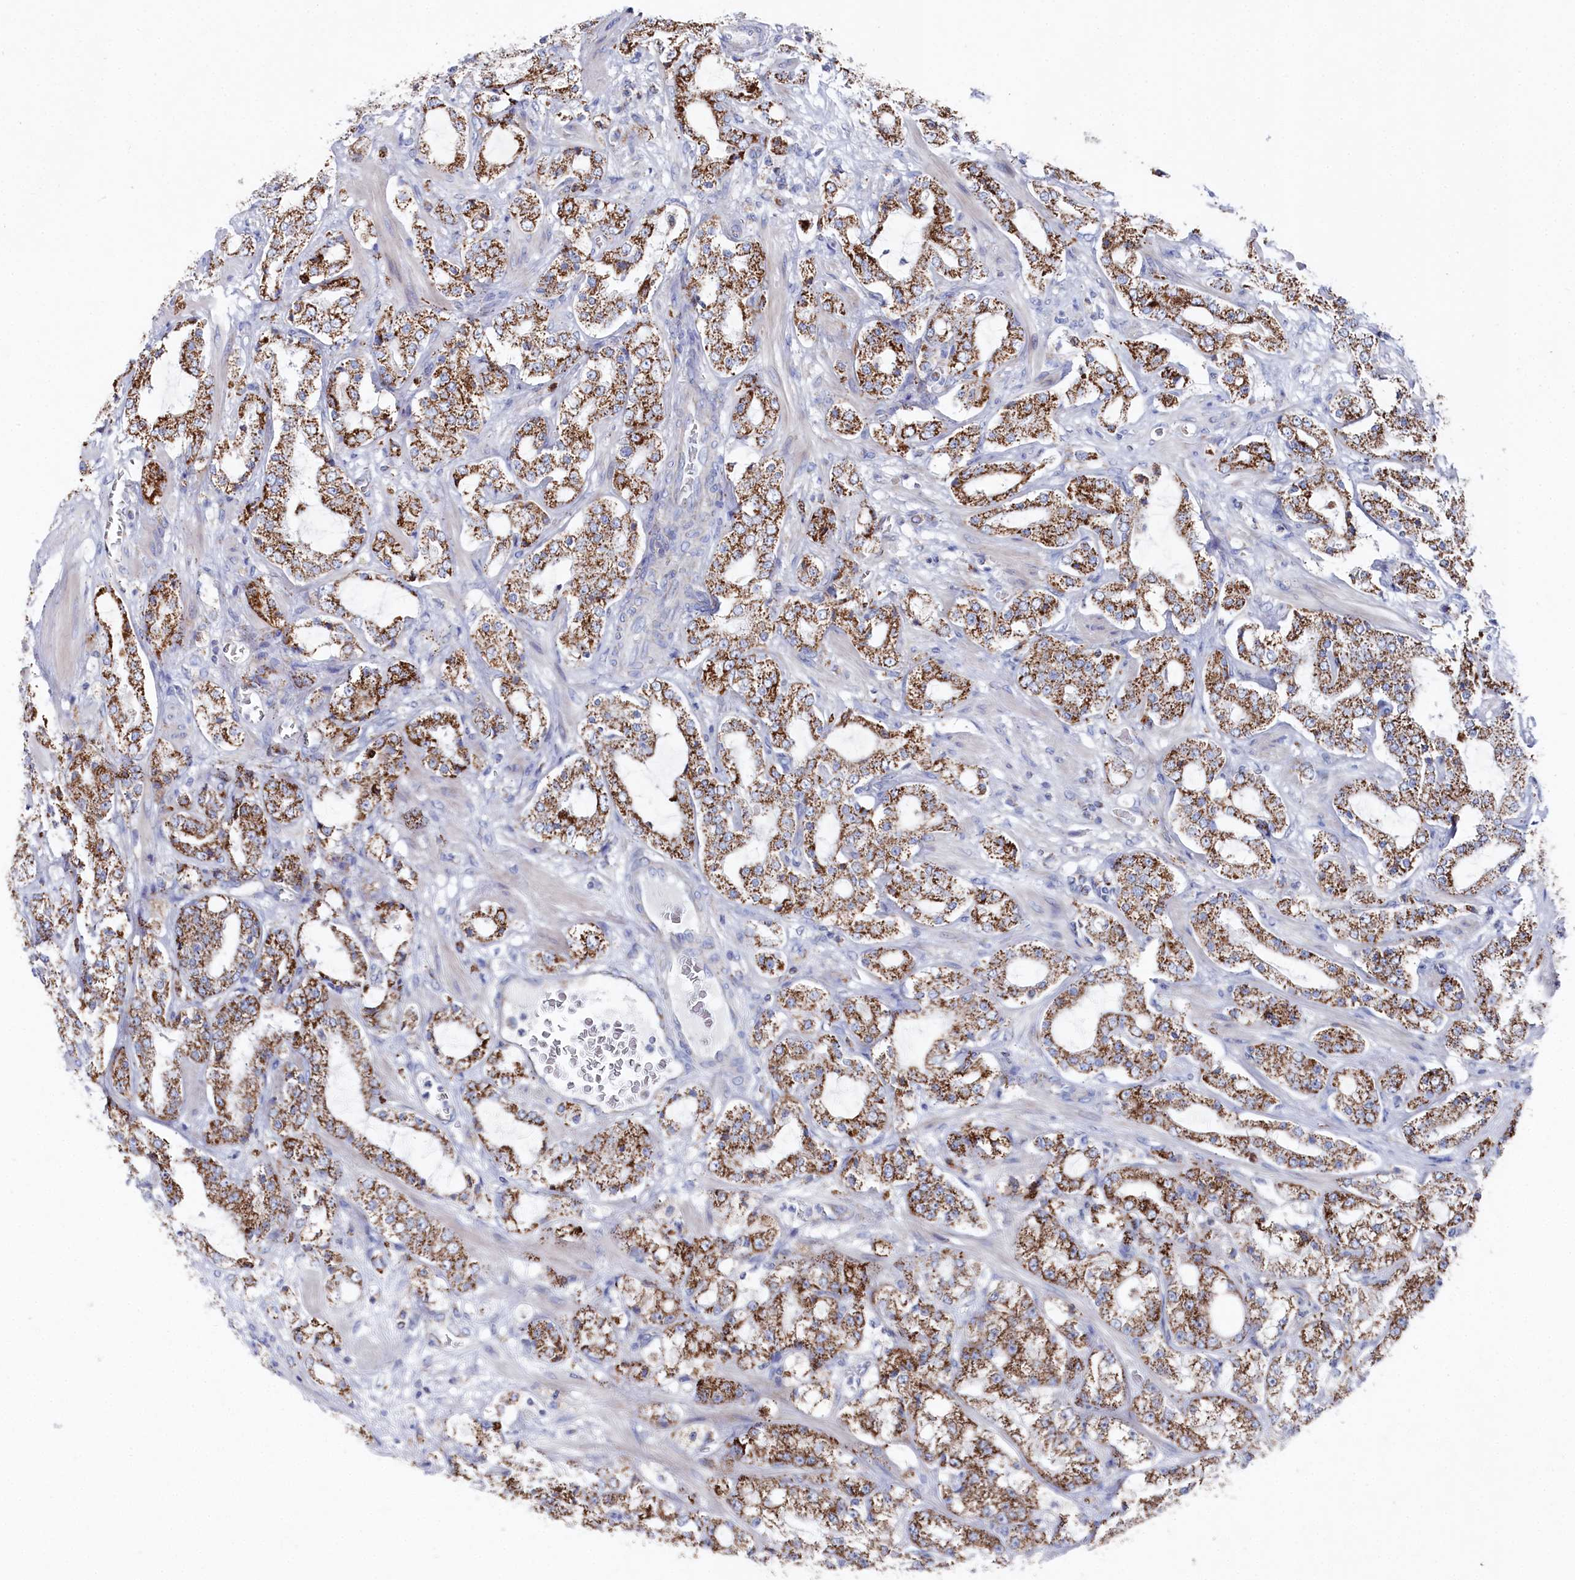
{"staining": {"intensity": "moderate", "quantity": ">75%", "location": "cytoplasmic/membranous"}, "tissue": "prostate cancer", "cell_type": "Tumor cells", "image_type": "cancer", "snomed": [{"axis": "morphology", "description": "Adenocarcinoma, High grade"}, {"axis": "topography", "description": "Prostate"}], "caption": "DAB immunohistochemical staining of prostate cancer (high-grade adenocarcinoma) displays moderate cytoplasmic/membranous protein positivity in approximately >75% of tumor cells.", "gene": "GLS2", "patient": {"sex": "male", "age": 64}}